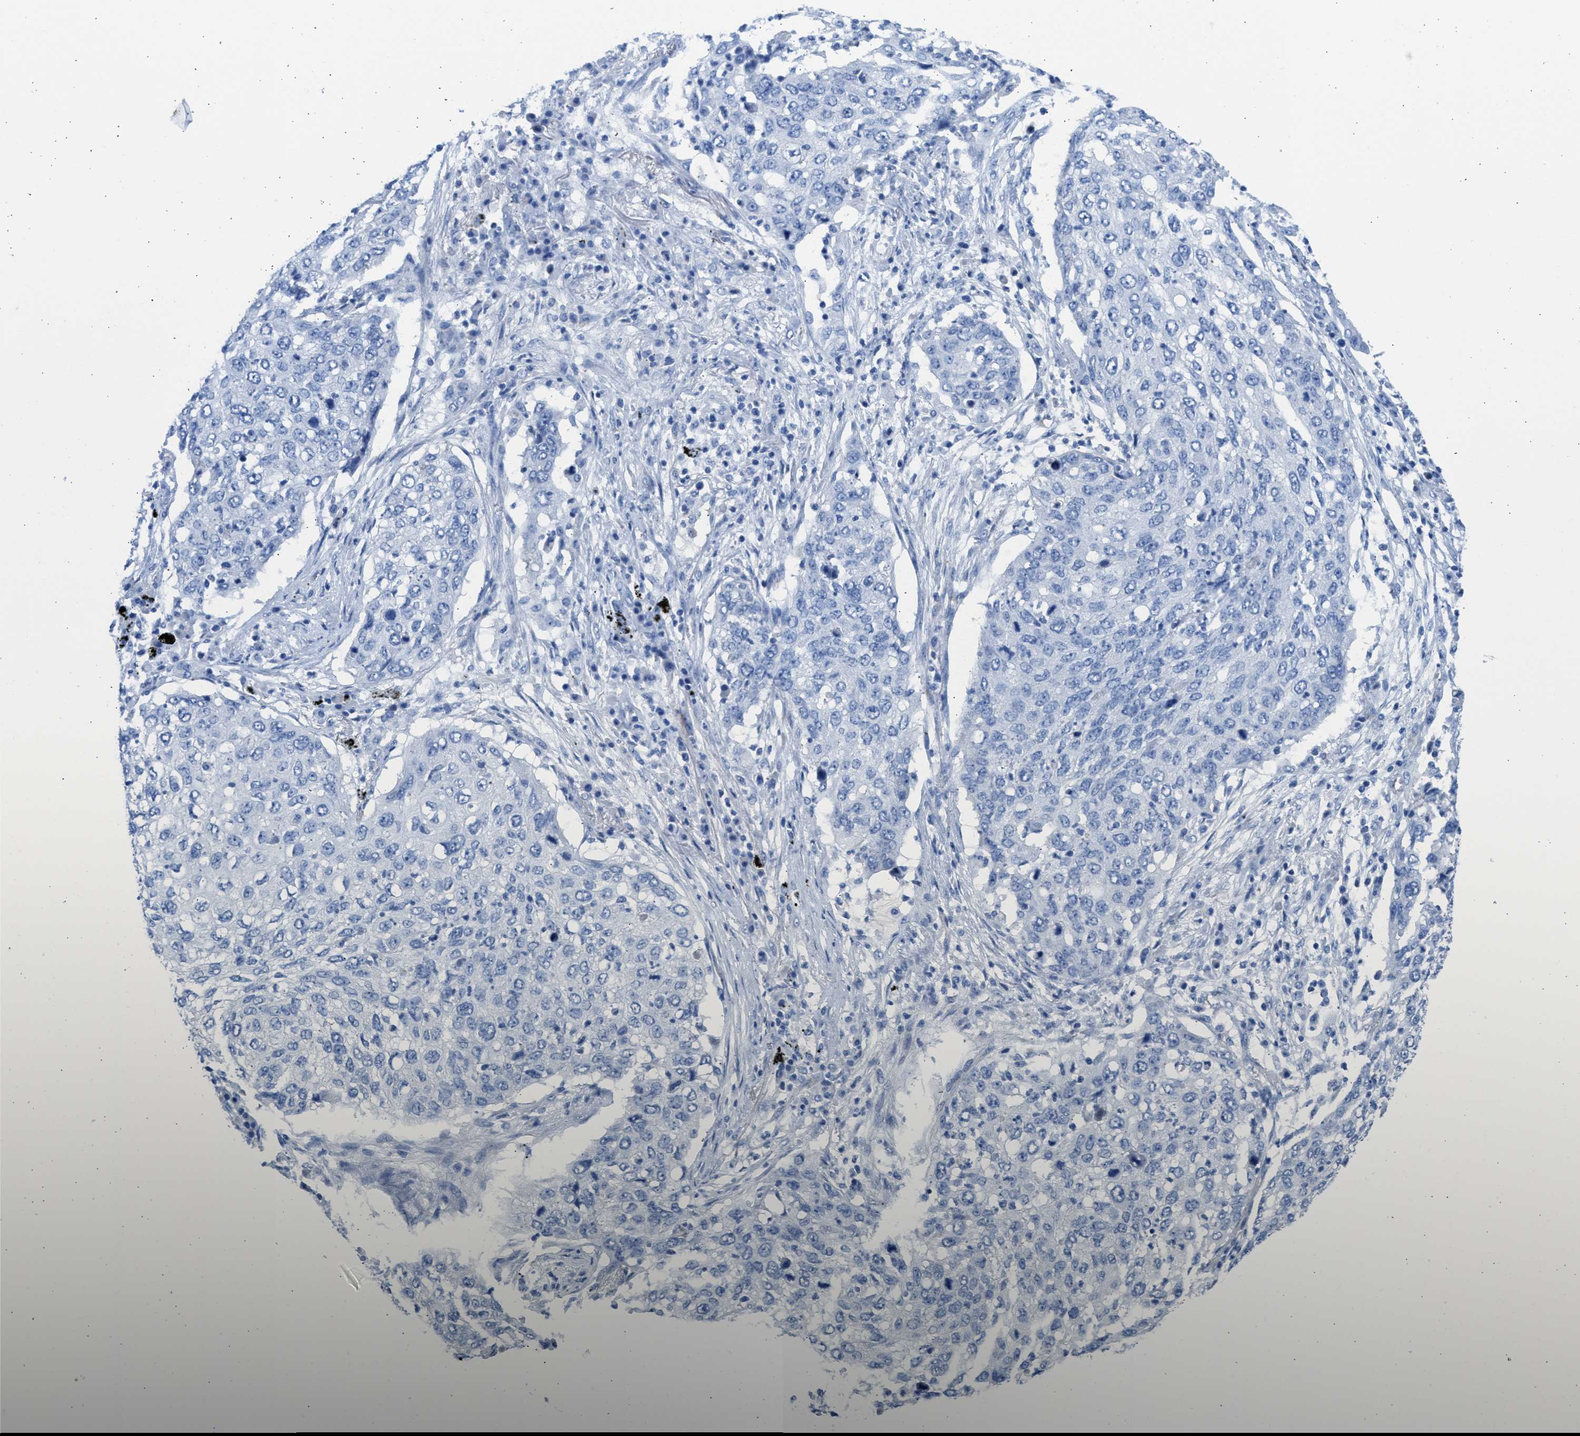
{"staining": {"intensity": "negative", "quantity": "none", "location": "none"}, "tissue": "lung cancer", "cell_type": "Tumor cells", "image_type": "cancer", "snomed": [{"axis": "morphology", "description": "Squamous cell carcinoma, NOS"}, {"axis": "topography", "description": "Lung"}], "caption": "DAB (3,3'-diaminobenzidine) immunohistochemical staining of lung cancer reveals no significant staining in tumor cells. (IHC, brightfield microscopy, high magnification).", "gene": "SPATA3", "patient": {"sex": "female", "age": 63}}